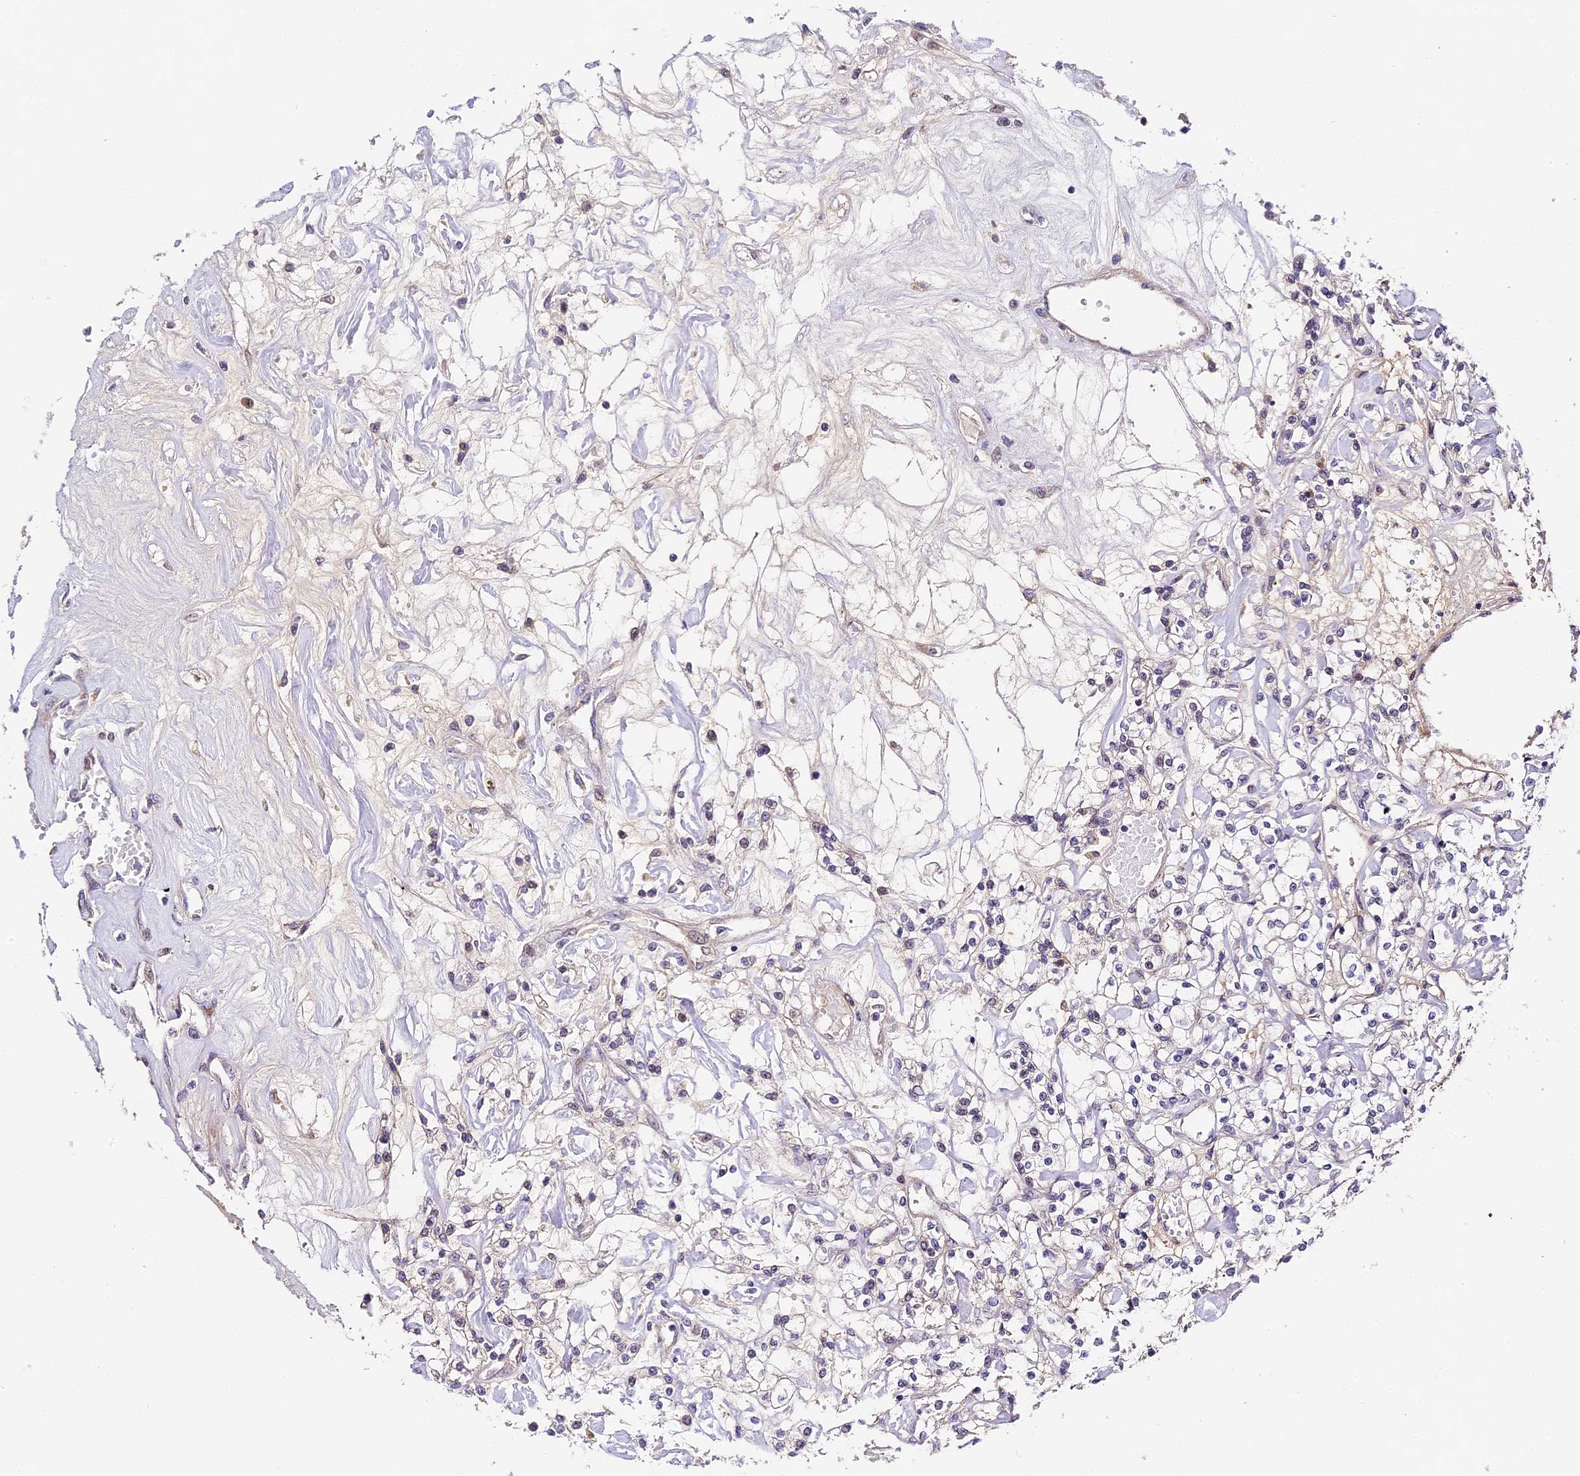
{"staining": {"intensity": "weak", "quantity": "25%-75%", "location": "nuclear"}, "tissue": "renal cancer", "cell_type": "Tumor cells", "image_type": "cancer", "snomed": [{"axis": "morphology", "description": "Adenocarcinoma, NOS"}, {"axis": "topography", "description": "Kidney"}], "caption": "Tumor cells show low levels of weak nuclear expression in about 25%-75% of cells in human renal cancer (adenocarcinoma).", "gene": "BSCL2", "patient": {"sex": "female", "age": 59}}